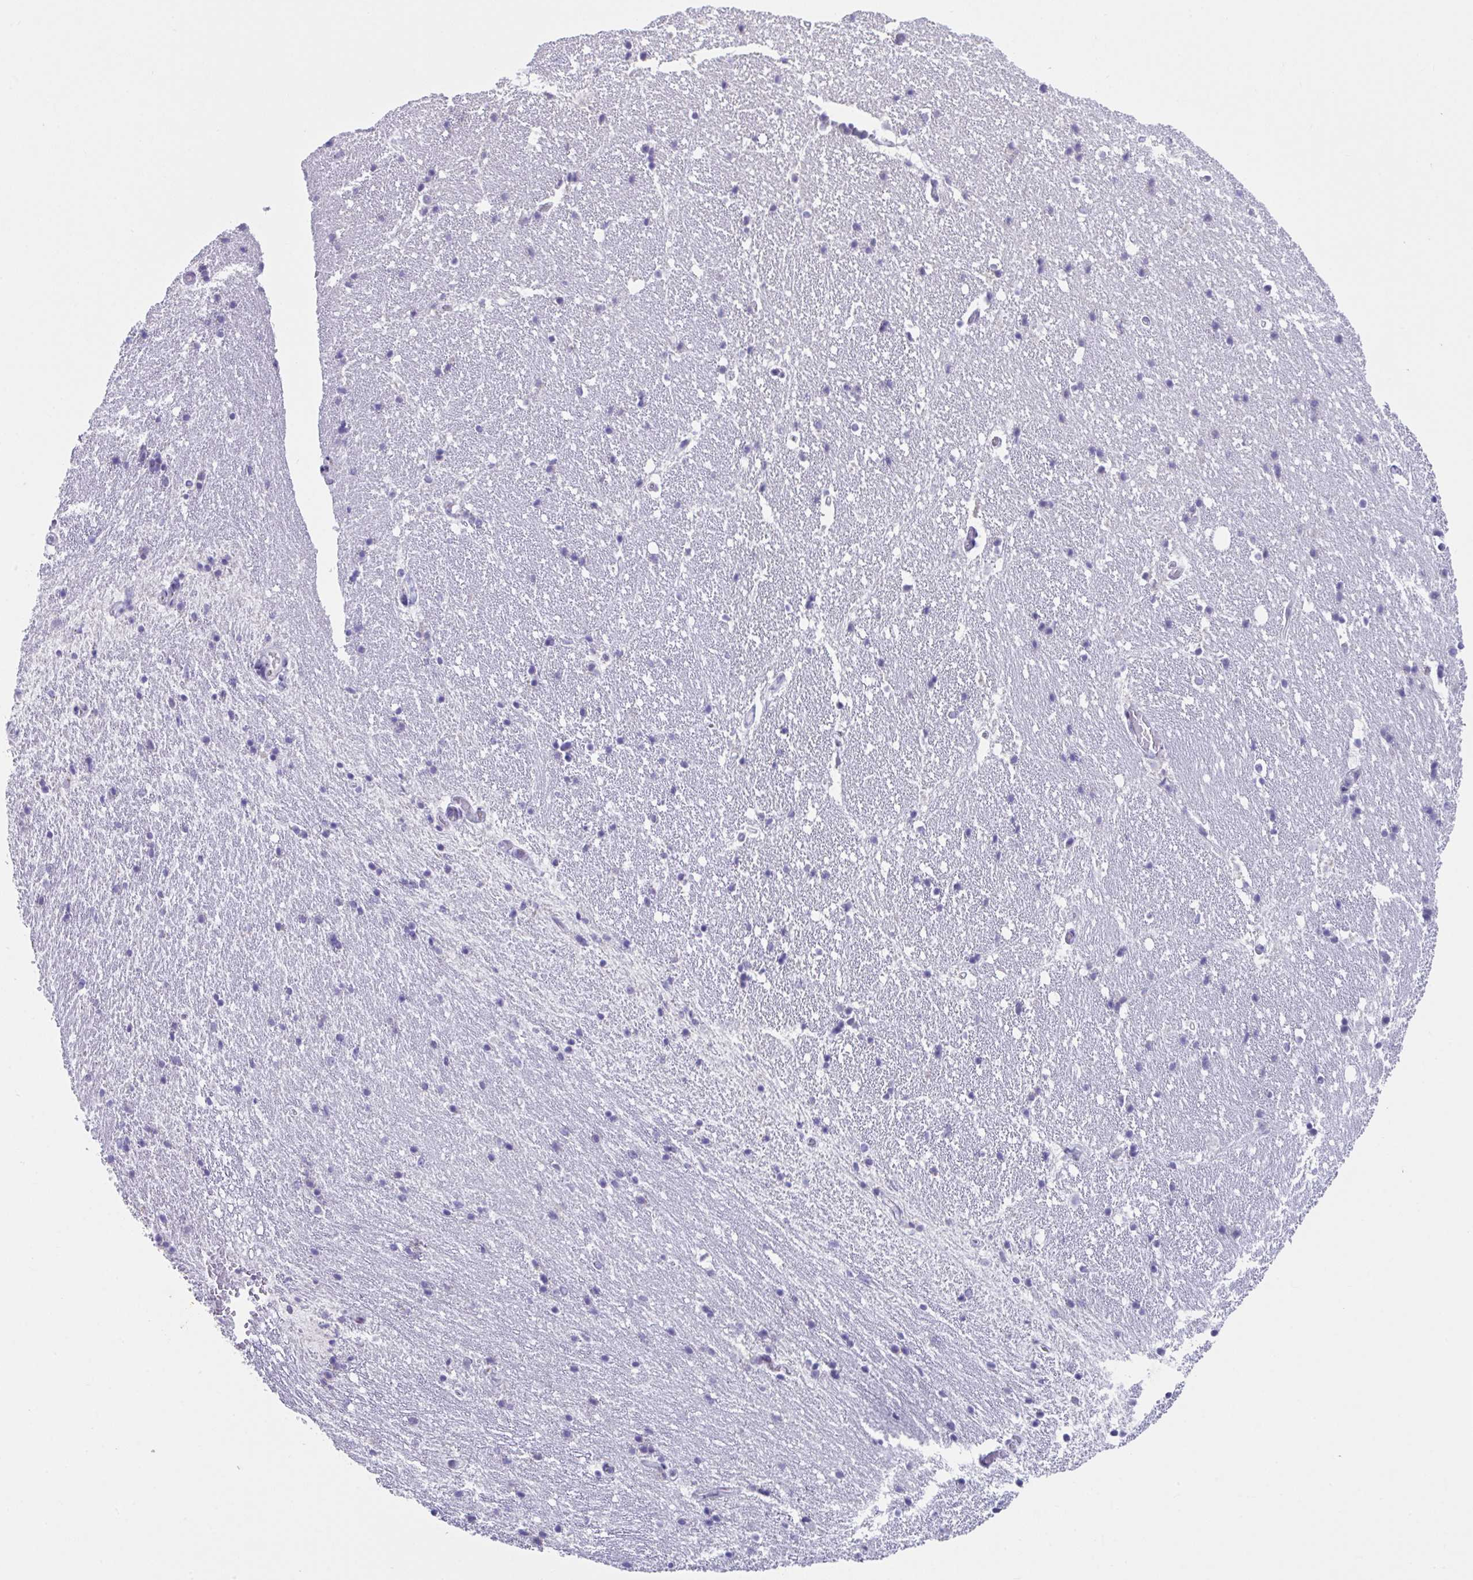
{"staining": {"intensity": "negative", "quantity": "none", "location": "none"}, "tissue": "hippocampus", "cell_type": "Glial cells", "image_type": "normal", "snomed": [{"axis": "morphology", "description": "Normal tissue, NOS"}, {"axis": "topography", "description": "Hippocampus"}], "caption": "Immunohistochemistry of benign hippocampus displays no positivity in glial cells. (DAB immunohistochemistry visualized using brightfield microscopy, high magnification).", "gene": "SCLY", "patient": {"sex": "male", "age": 63}}